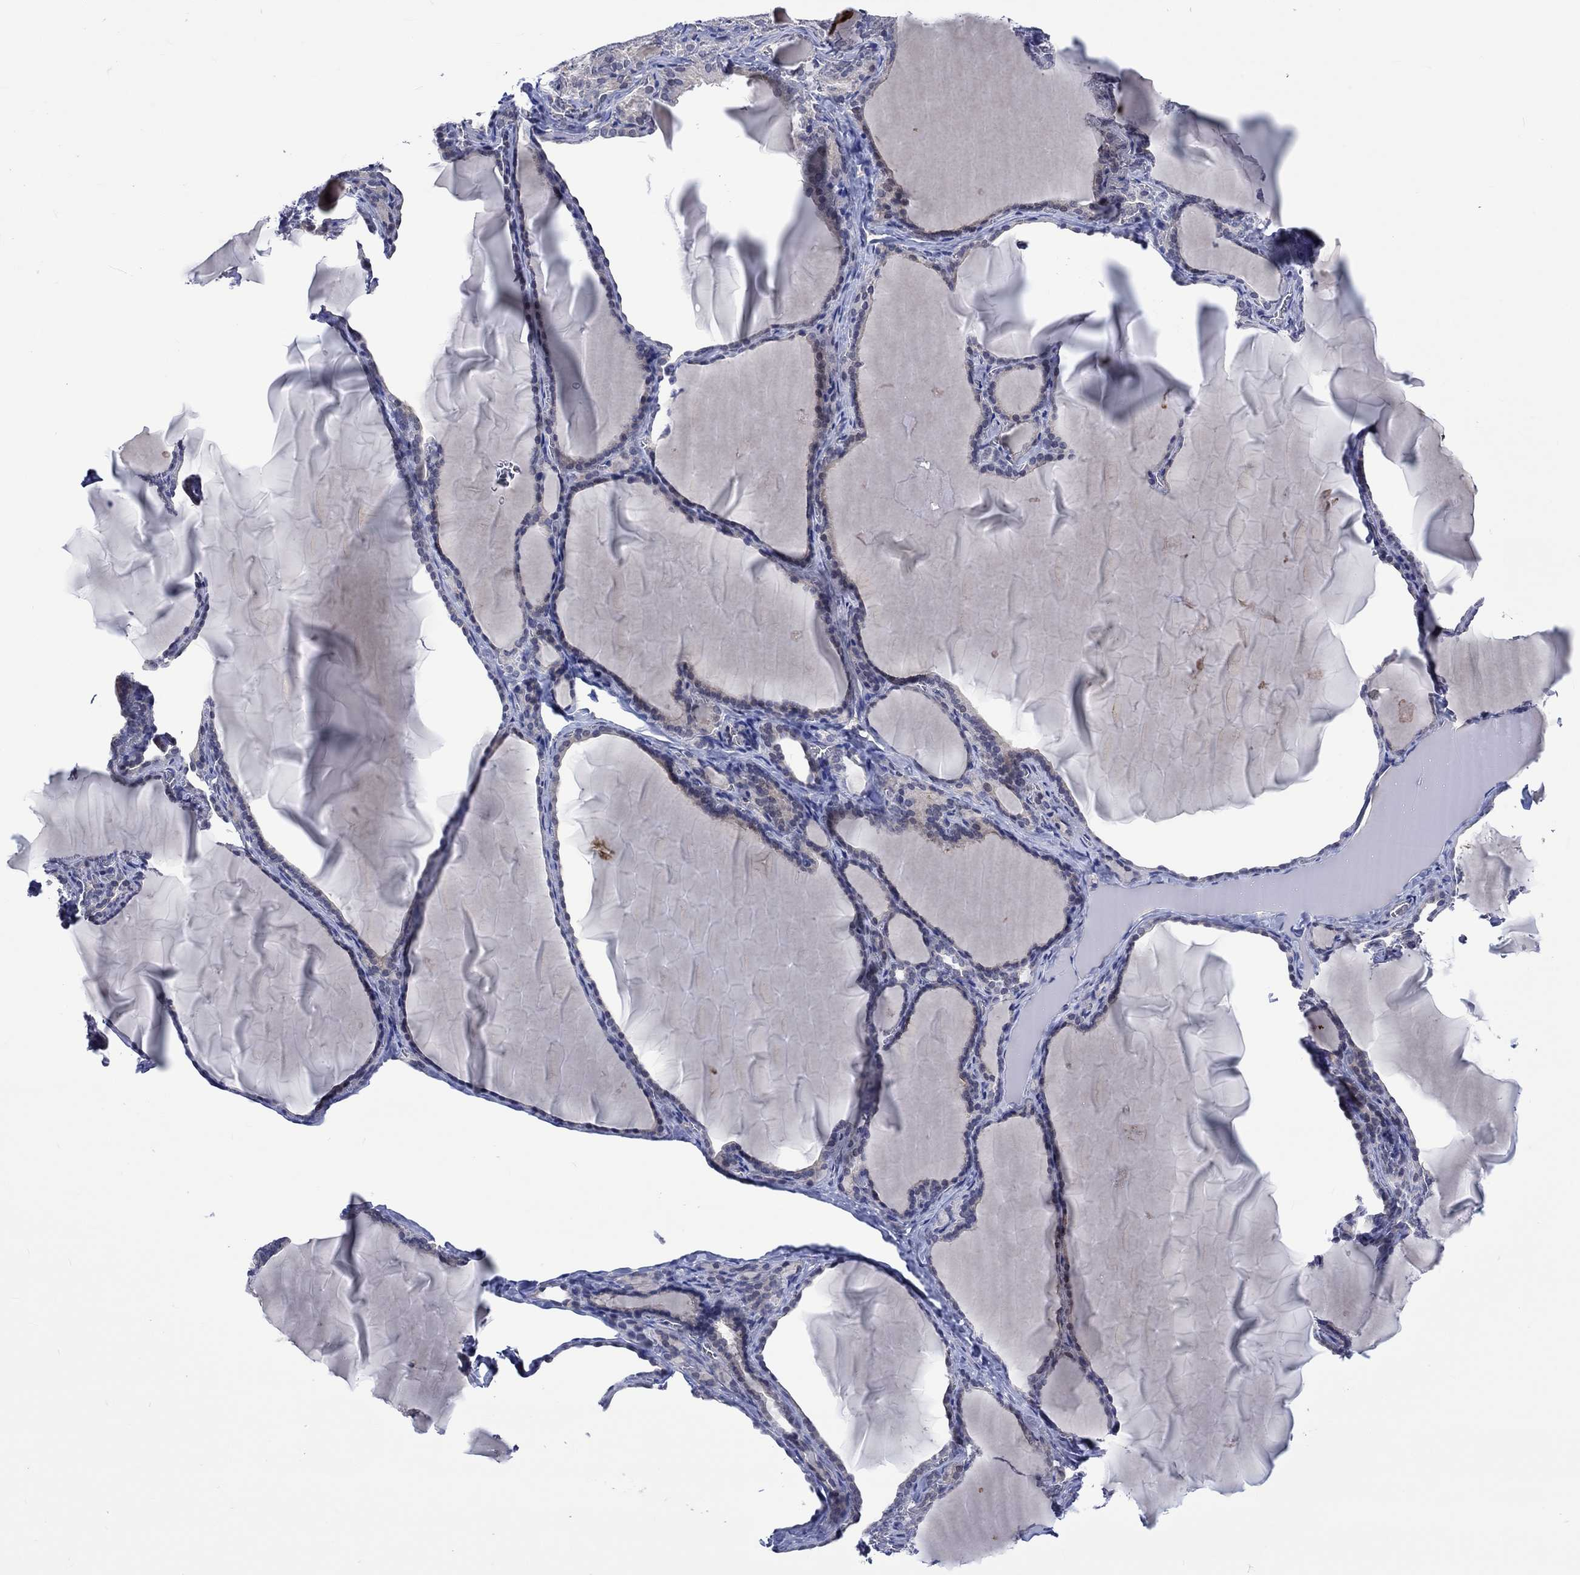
{"staining": {"intensity": "negative", "quantity": "none", "location": "none"}, "tissue": "thyroid gland", "cell_type": "Glandular cells", "image_type": "normal", "snomed": [{"axis": "morphology", "description": "Normal tissue, NOS"}, {"axis": "morphology", "description": "Hyperplasia, NOS"}, {"axis": "topography", "description": "Thyroid gland"}], "caption": "IHC micrograph of benign thyroid gland stained for a protein (brown), which displays no positivity in glandular cells. (Stains: DAB immunohistochemistry with hematoxylin counter stain, Microscopy: brightfield microscopy at high magnification).", "gene": "E2F8", "patient": {"sex": "female", "age": 27}}